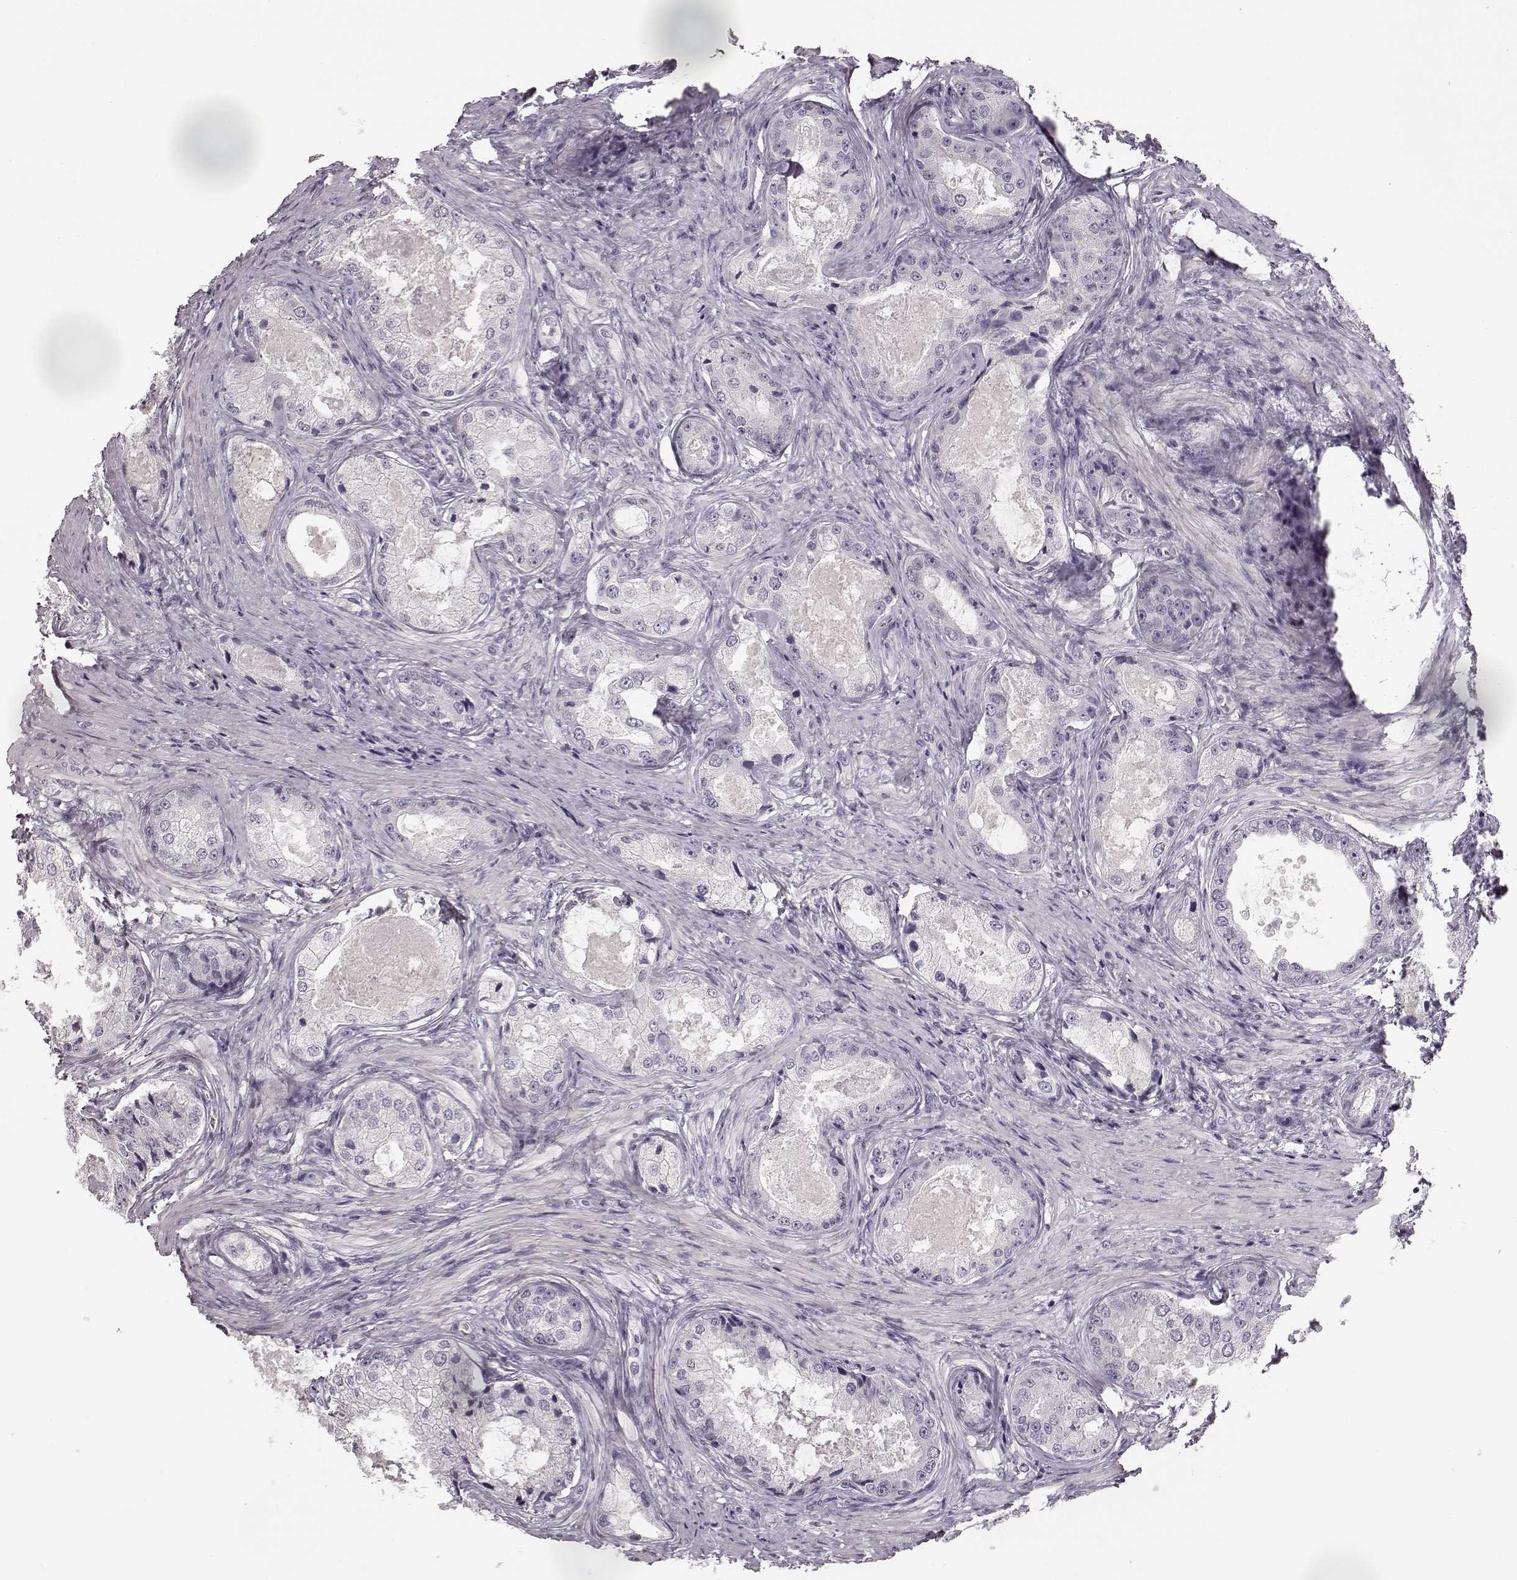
{"staining": {"intensity": "negative", "quantity": "none", "location": "none"}, "tissue": "prostate cancer", "cell_type": "Tumor cells", "image_type": "cancer", "snomed": [{"axis": "morphology", "description": "Adenocarcinoma, Low grade"}, {"axis": "topography", "description": "Prostate"}], "caption": "Immunohistochemistry micrograph of human prostate cancer stained for a protein (brown), which shows no staining in tumor cells.", "gene": "KIAA0319", "patient": {"sex": "male", "age": 68}}